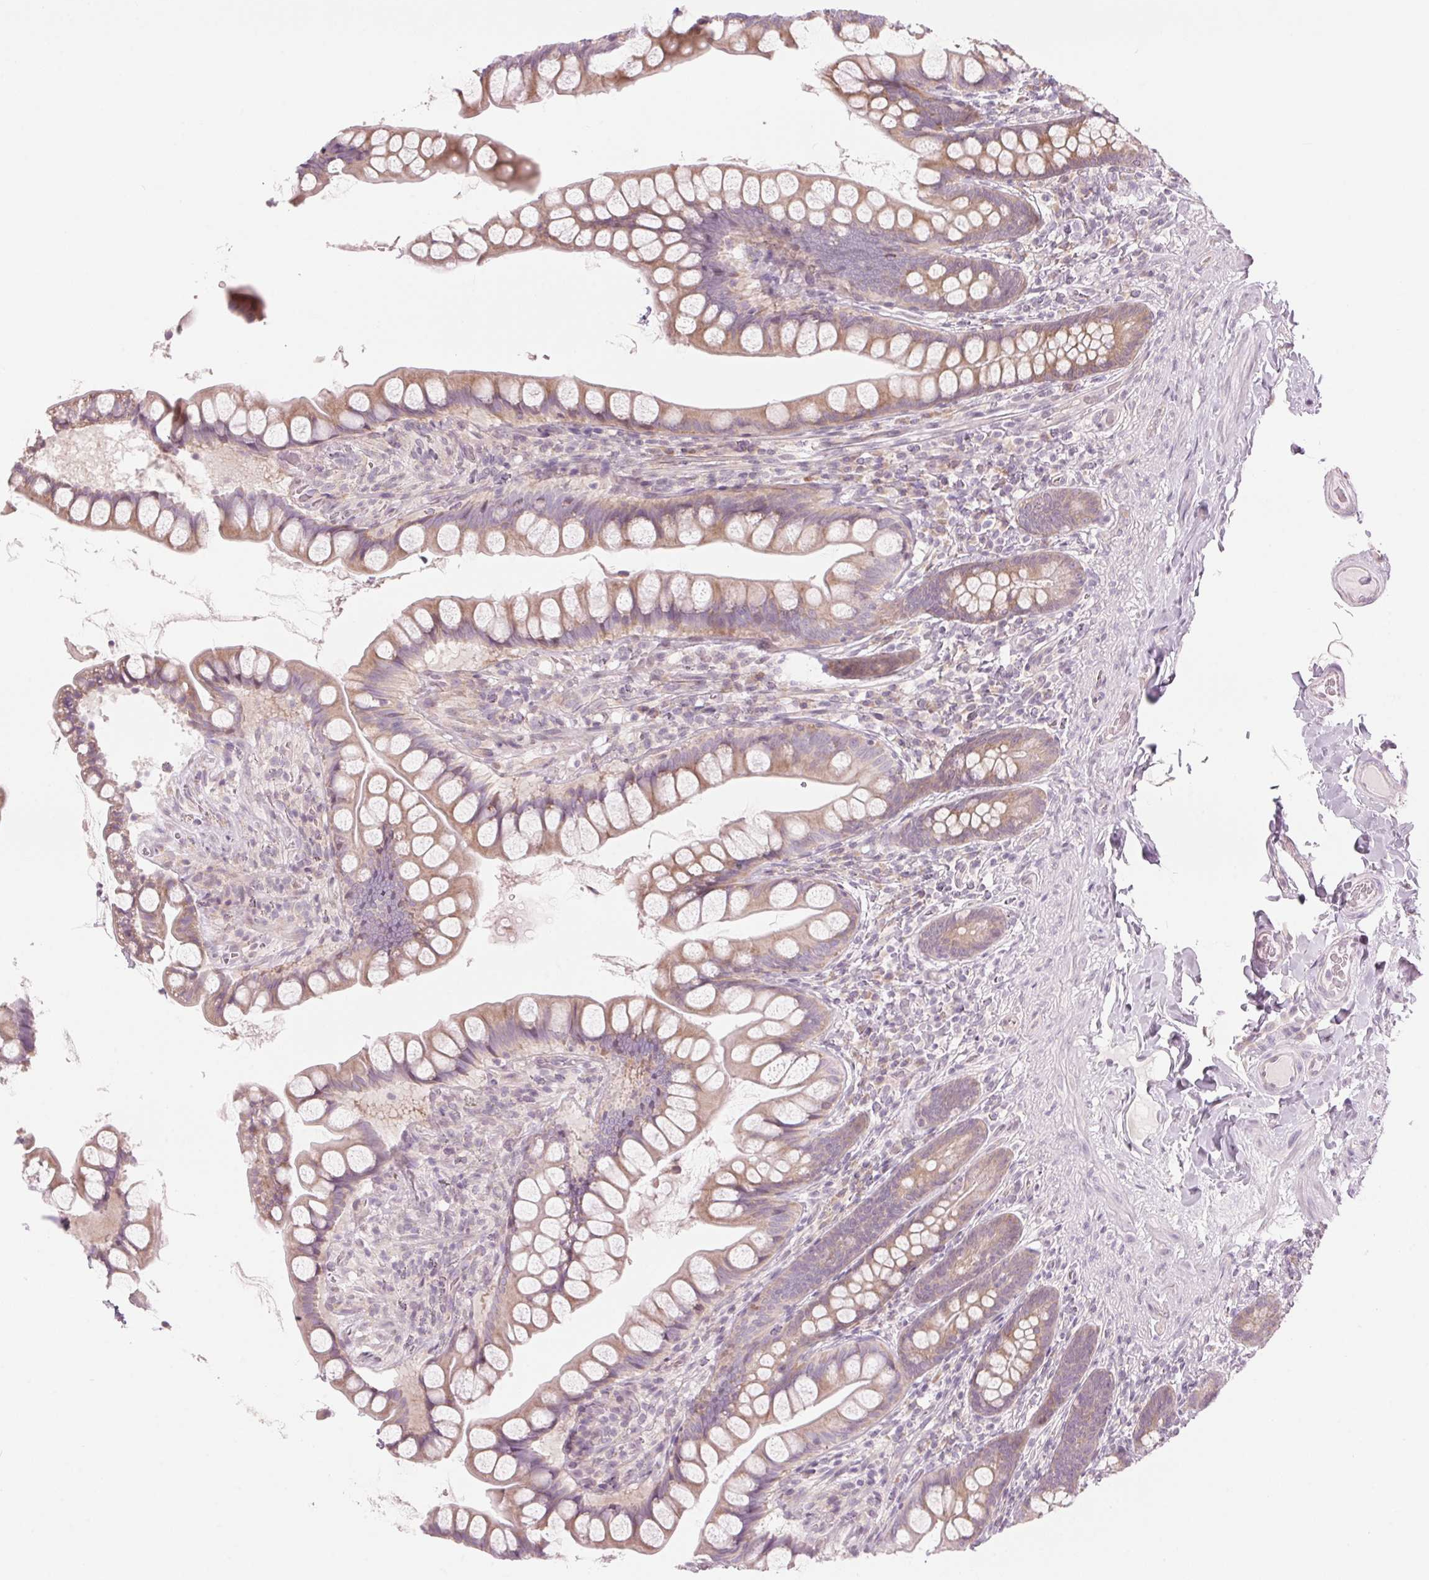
{"staining": {"intensity": "weak", "quantity": "25%-75%", "location": "cytoplasmic/membranous"}, "tissue": "small intestine", "cell_type": "Glandular cells", "image_type": "normal", "snomed": [{"axis": "morphology", "description": "Normal tissue, NOS"}, {"axis": "topography", "description": "Small intestine"}], "caption": "DAB immunohistochemical staining of benign small intestine displays weak cytoplasmic/membranous protein positivity in approximately 25%-75% of glandular cells. Using DAB (brown) and hematoxylin (blue) stains, captured at high magnification using brightfield microscopy.", "gene": "GNMT", "patient": {"sex": "male", "age": 70}}